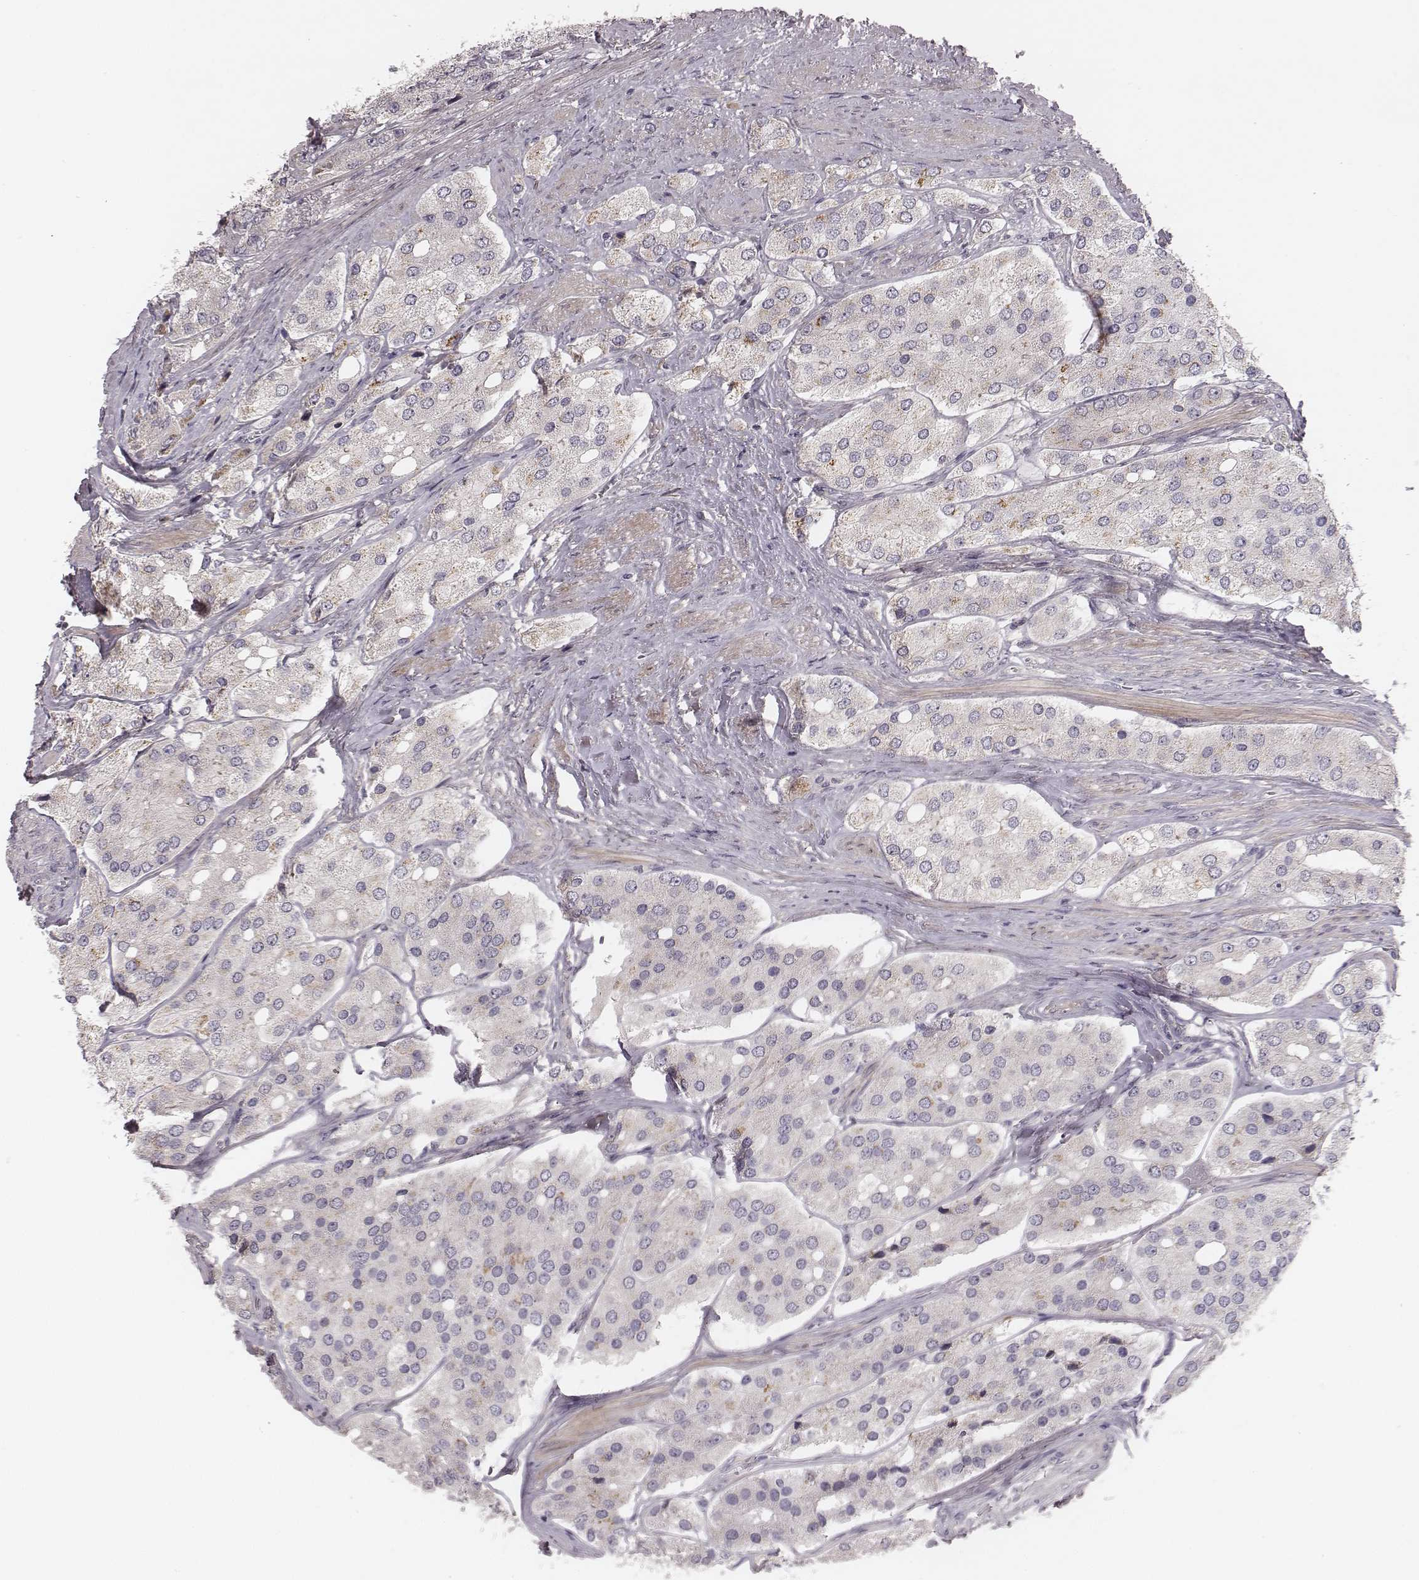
{"staining": {"intensity": "moderate", "quantity": "<25%", "location": "cytoplasmic/membranous"}, "tissue": "prostate cancer", "cell_type": "Tumor cells", "image_type": "cancer", "snomed": [{"axis": "morphology", "description": "Adenocarcinoma, Low grade"}, {"axis": "topography", "description": "Prostate"}], "caption": "This histopathology image shows IHC staining of human prostate cancer (adenocarcinoma (low-grade)), with low moderate cytoplasmic/membranous staining in about <25% of tumor cells.", "gene": "SDCBP2", "patient": {"sex": "male", "age": 69}}